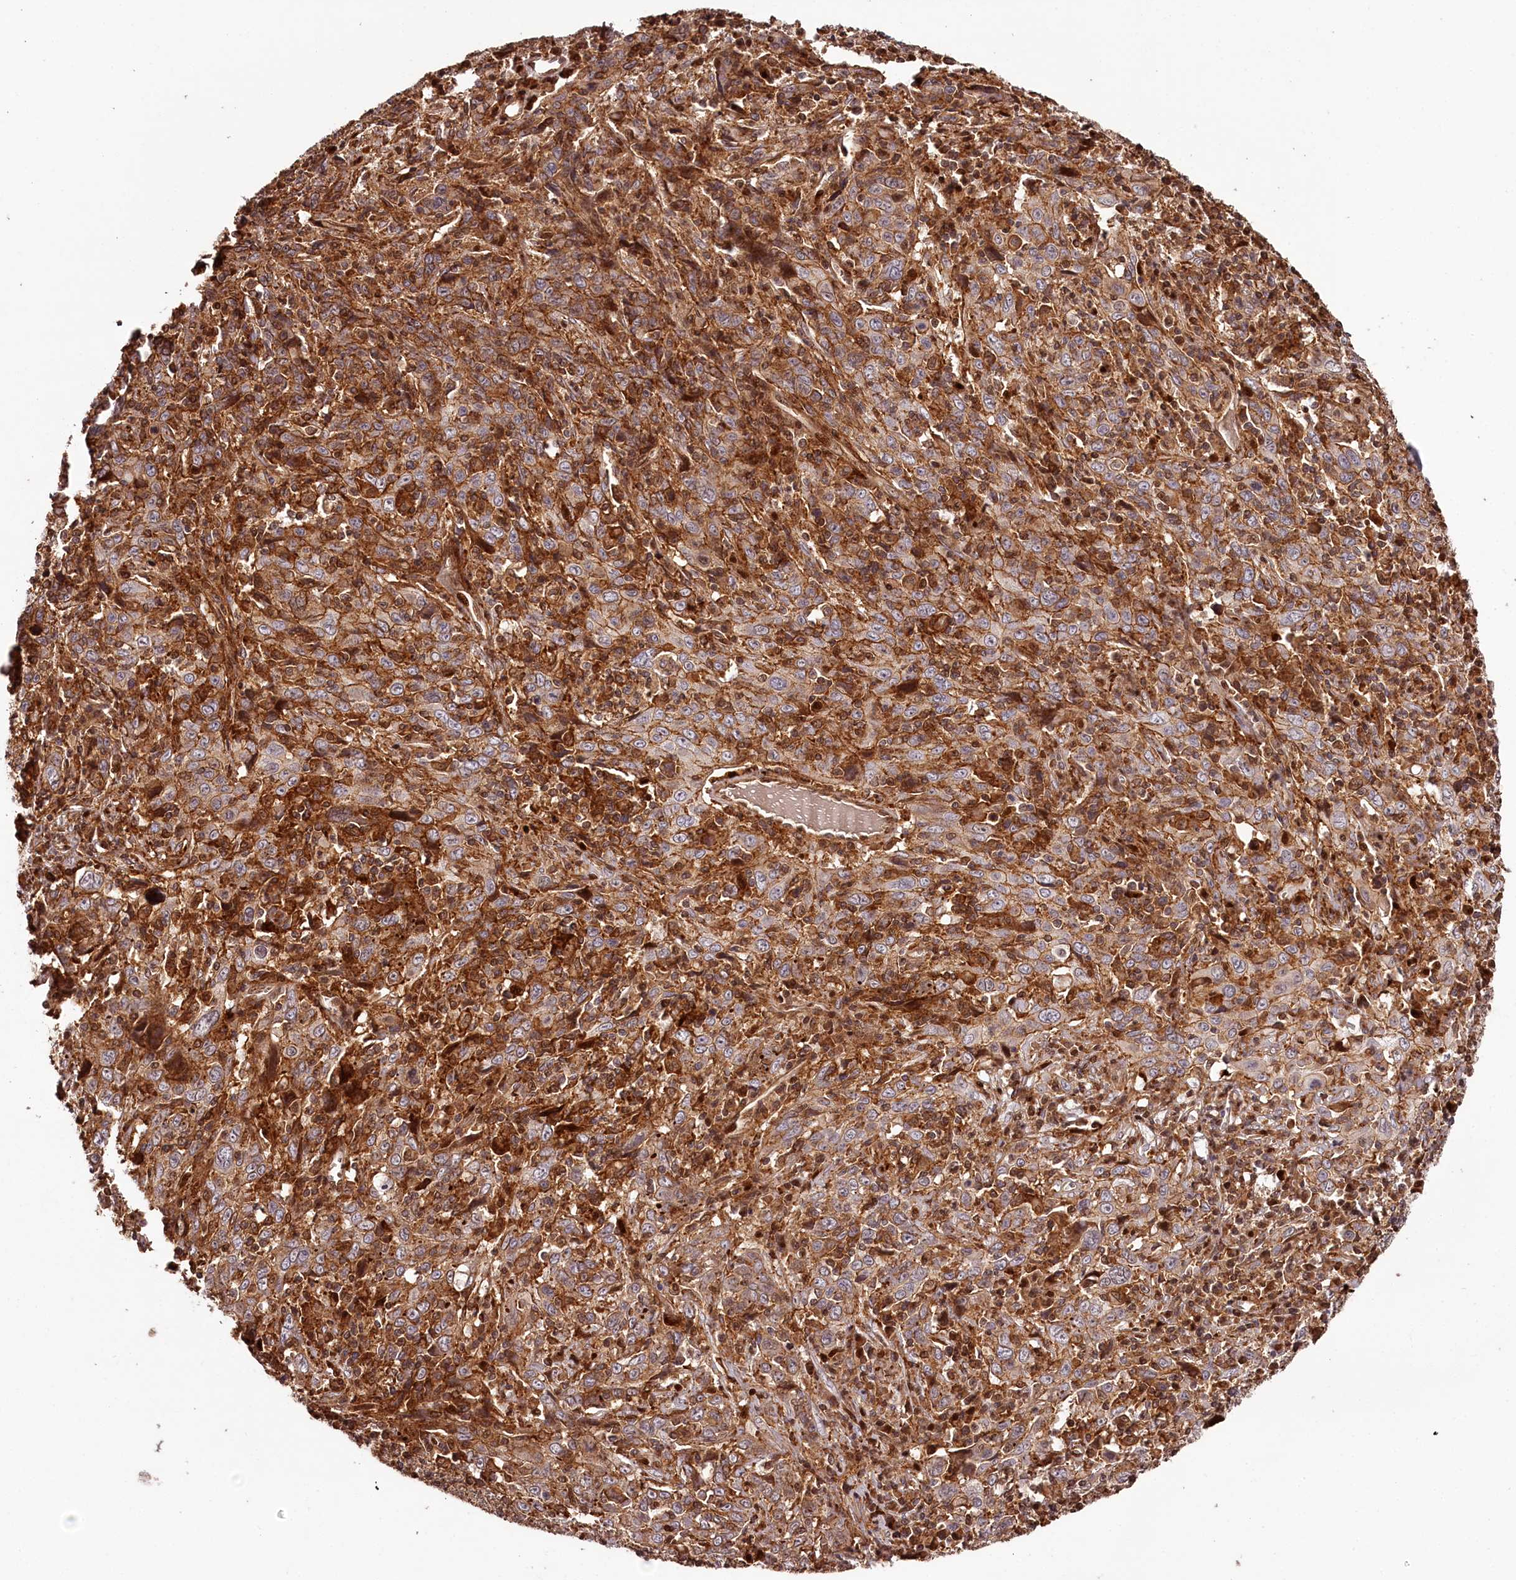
{"staining": {"intensity": "moderate", "quantity": "25%-75%", "location": "cytoplasmic/membranous"}, "tissue": "cervical cancer", "cell_type": "Tumor cells", "image_type": "cancer", "snomed": [{"axis": "morphology", "description": "Squamous cell carcinoma, NOS"}, {"axis": "topography", "description": "Cervix"}], "caption": "Moderate cytoplasmic/membranous protein staining is present in about 25%-75% of tumor cells in cervical squamous cell carcinoma.", "gene": "KIF14", "patient": {"sex": "female", "age": 46}}